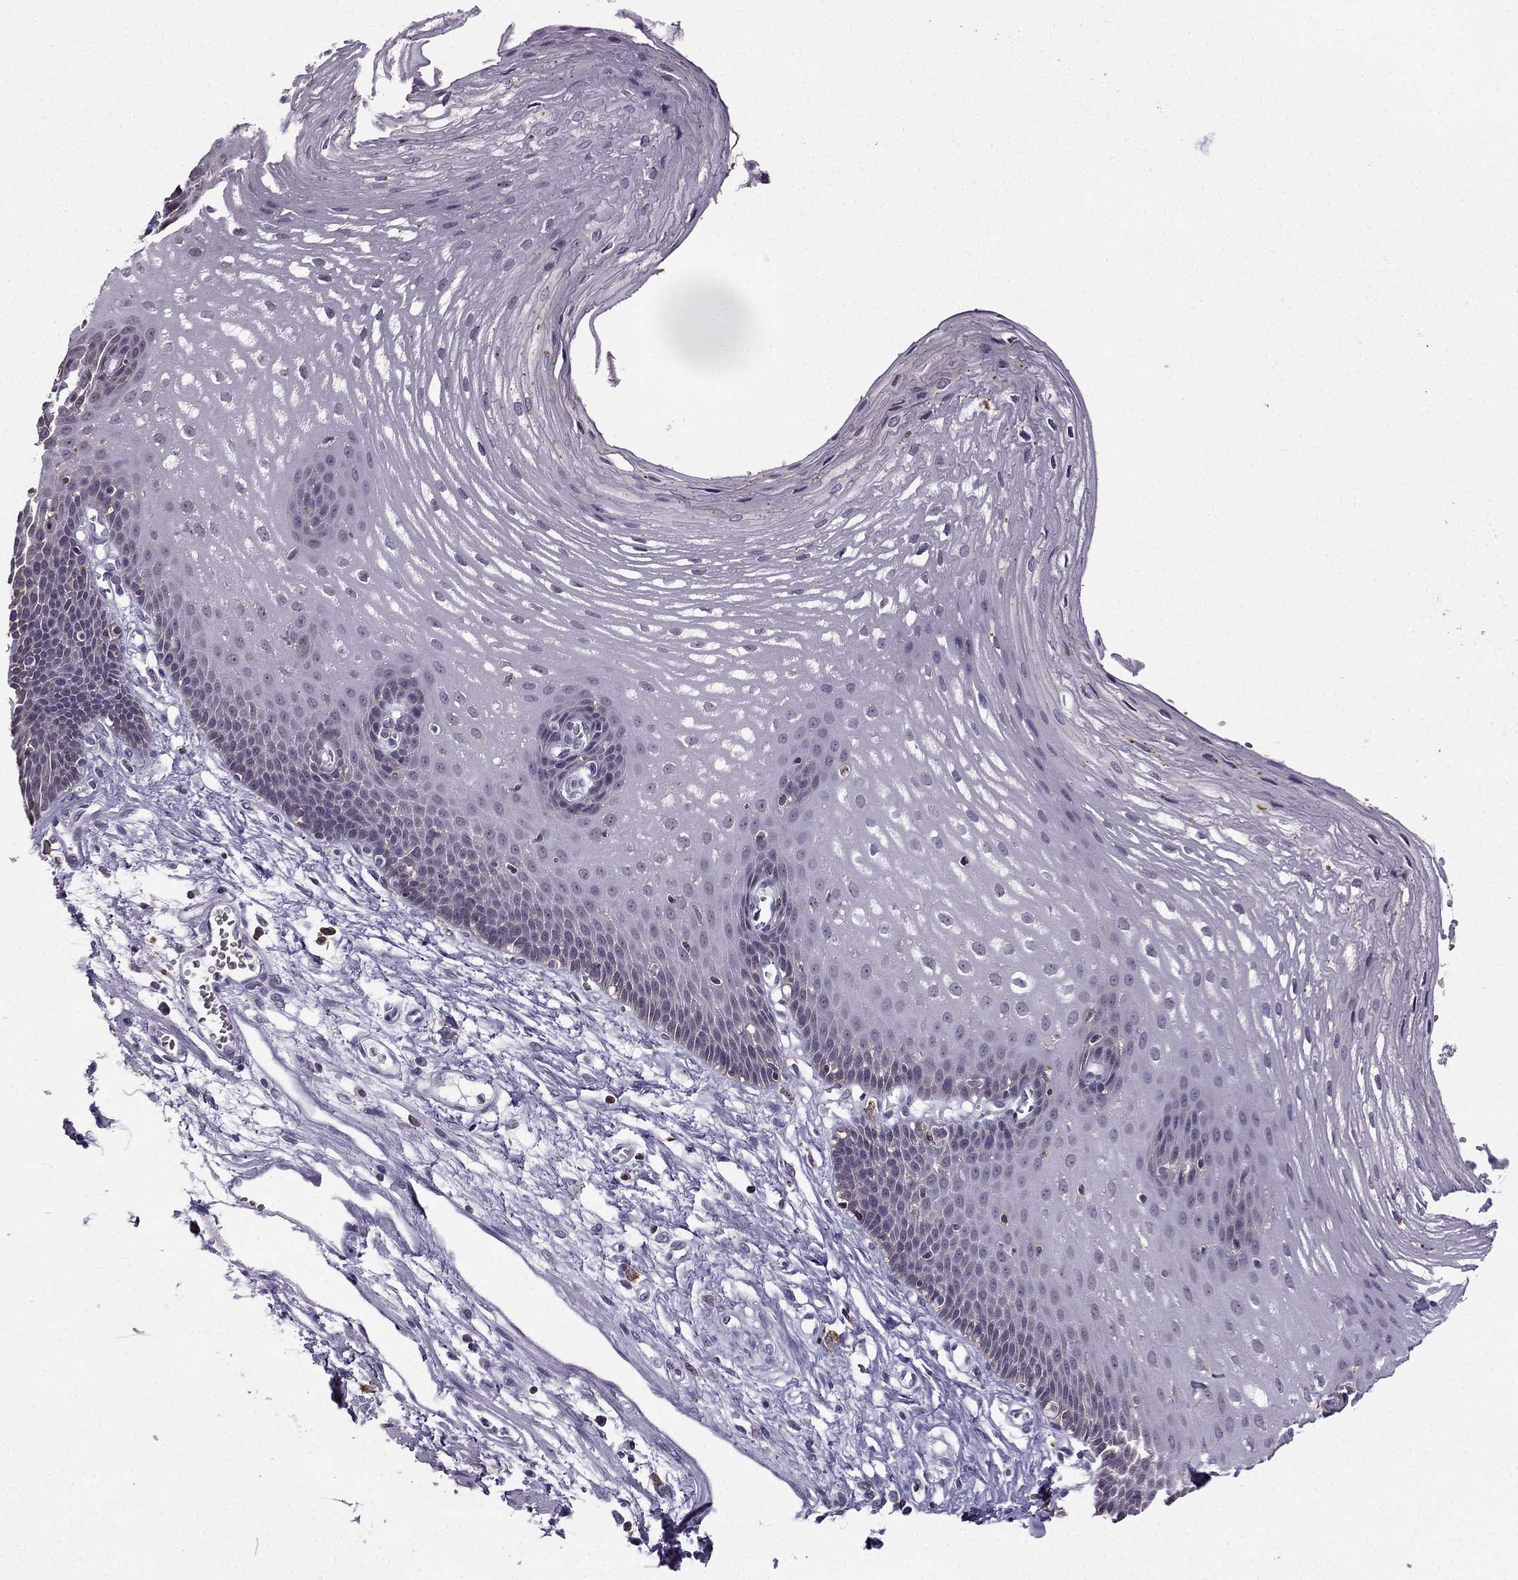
{"staining": {"intensity": "negative", "quantity": "none", "location": "none"}, "tissue": "esophagus", "cell_type": "Squamous epithelial cells", "image_type": "normal", "snomed": [{"axis": "morphology", "description": "Normal tissue, NOS"}, {"axis": "topography", "description": "Esophagus"}], "caption": "This is an immunohistochemistry photomicrograph of normal esophagus. There is no staining in squamous epithelial cells.", "gene": "CCK", "patient": {"sex": "male", "age": 72}}